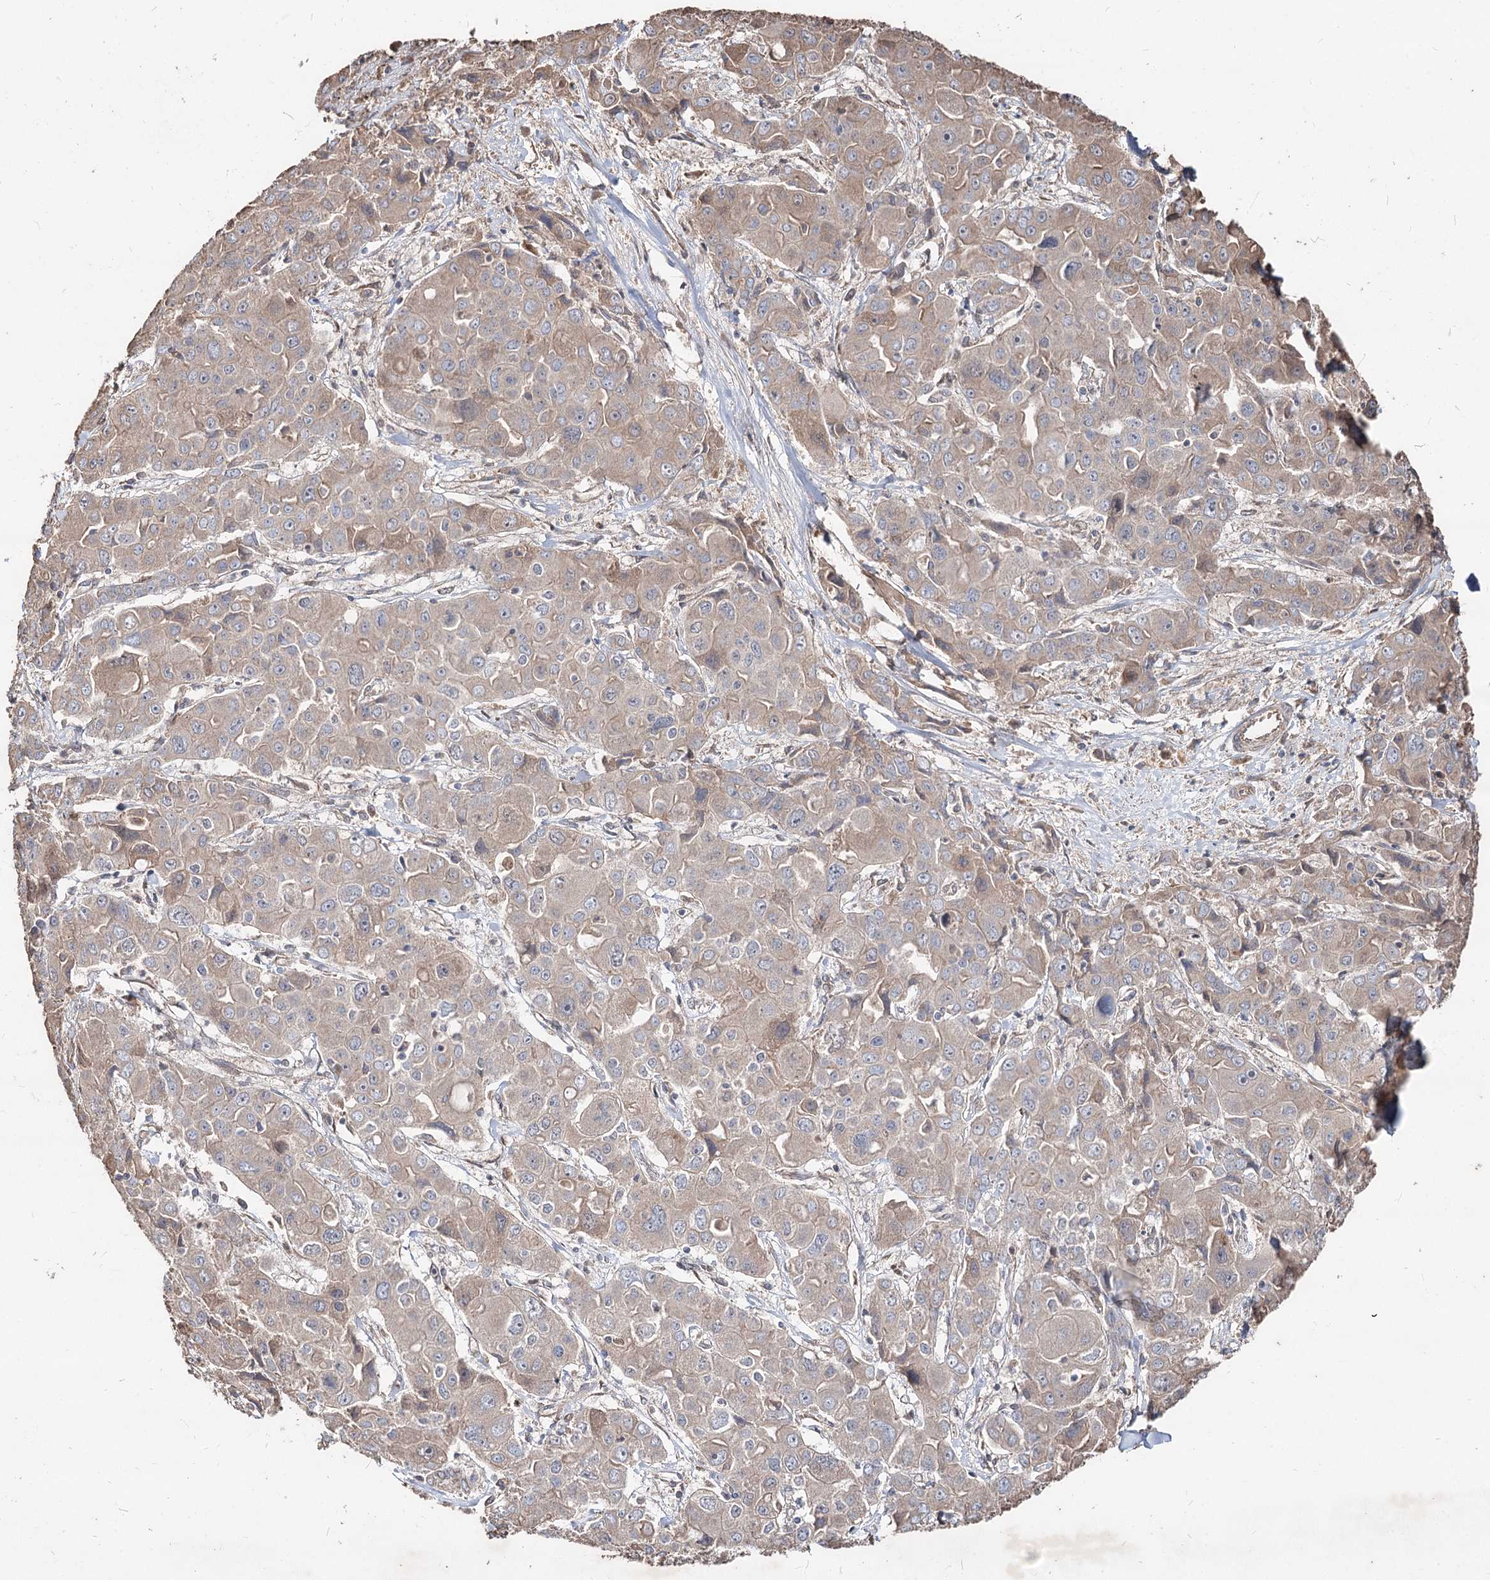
{"staining": {"intensity": "weak", "quantity": "25%-75%", "location": "cytoplasmic/membranous"}, "tissue": "liver cancer", "cell_type": "Tumor cells", "image_type": "cancer", "snomed": [{"axis": "morphology", "description": "Cholangiocarcinoma"}, {"axis": "topography", "description": "Liver"}], "caption": "Immunohistochemistry staining of cholangiocarcinoma (liver), which reveals low levels of weak cytoplasmic/membranous positivity in approximately 25%-75% of tumor cells indicating weak cytoplasmic/membranous protein positivity. The staining was performed using DAB (3,3'-diaminobenzidine) (brown) for protein detection and nuclei were counterstained in hematoxylin (blue).", "gene": "SPART", "patient": {"sex": "male", "age": 67}}